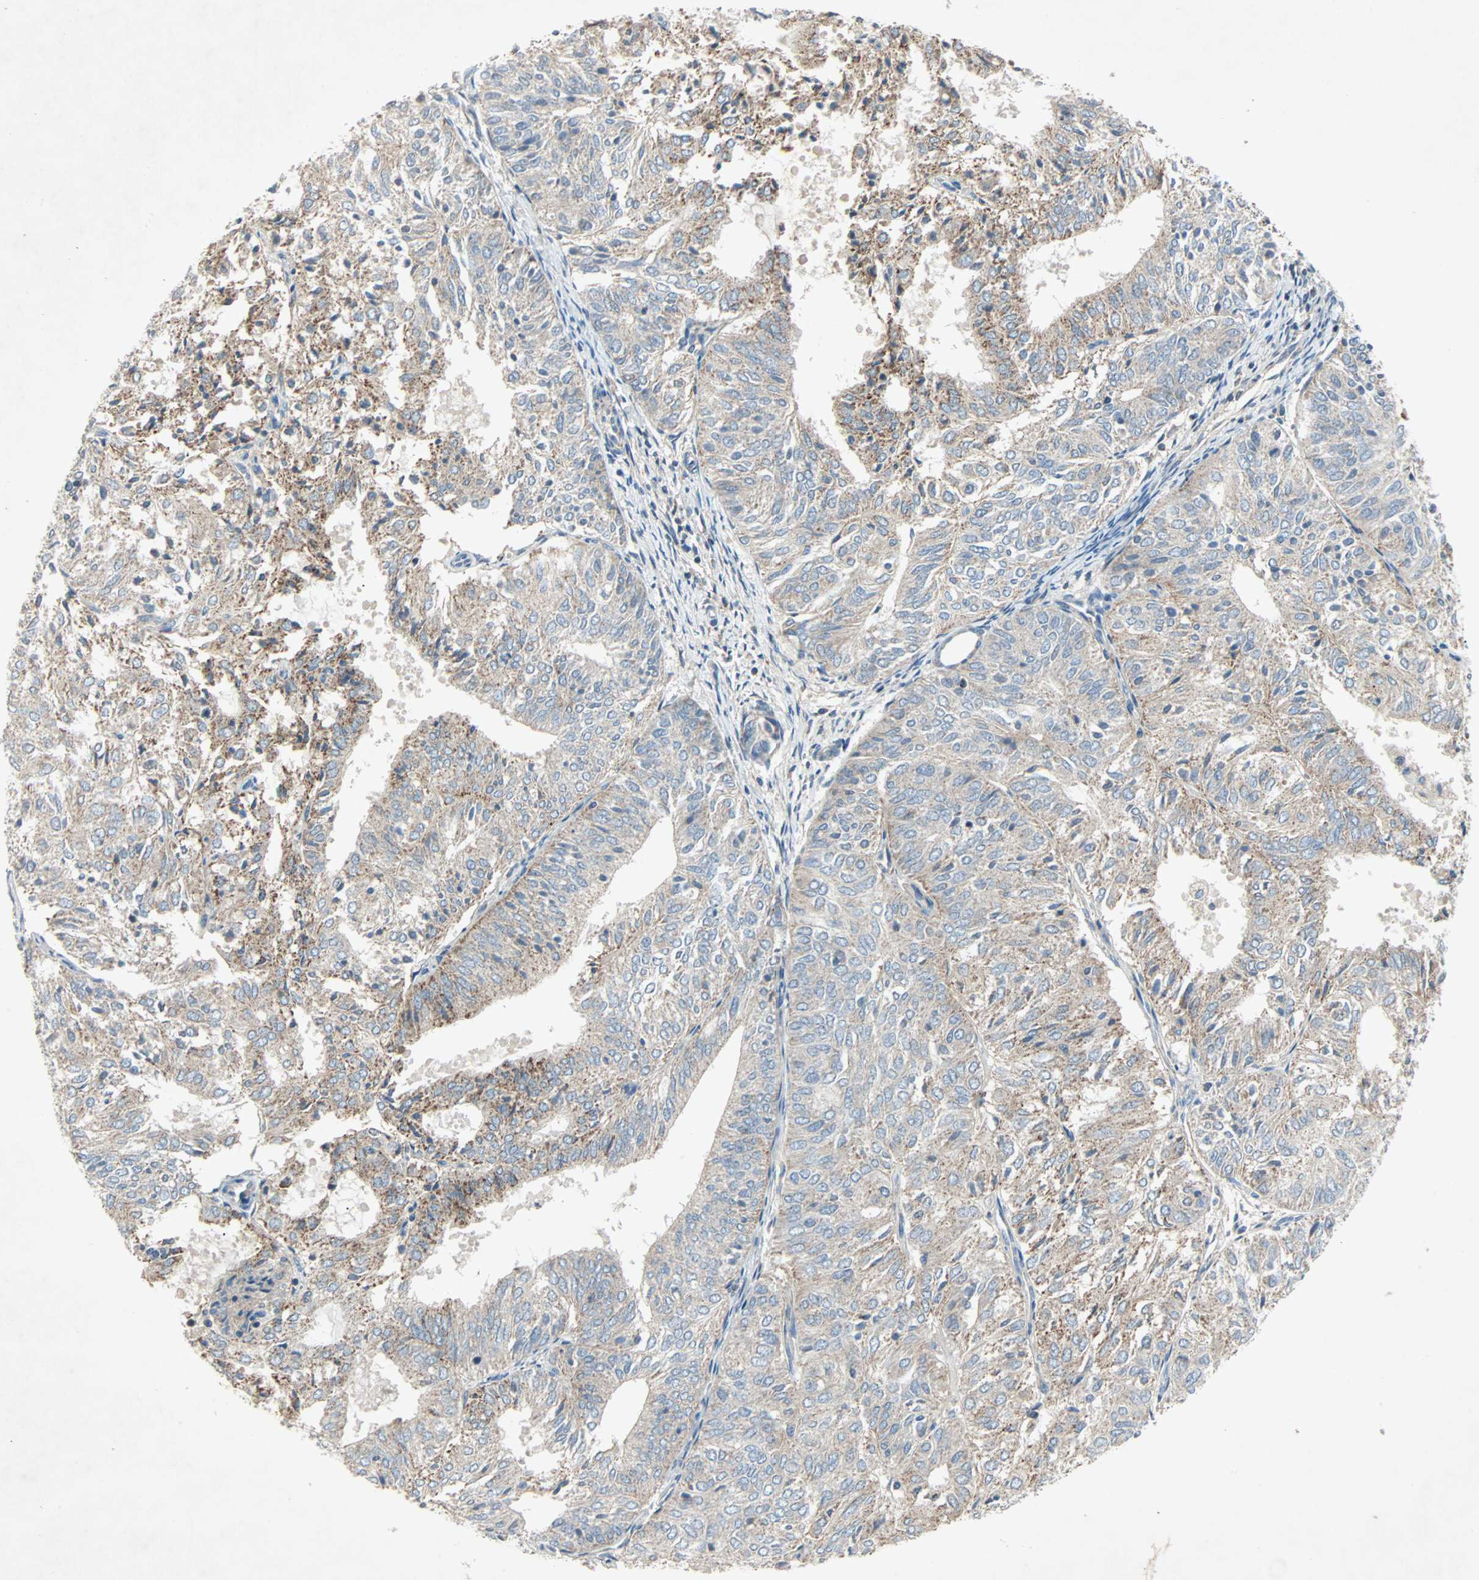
{"staining": {"intensity": "moderate", "quantity": "25%-75%", "location": "cytoplasmic/membranous"}, "tissue": "endometrial cancer", "cell_type": "Tumor cells", "image_type": "cancer", "snomed": [{"axis": "morphology", "description": "Adenocarcinoma, NOS"}, {"axis": "topography", "description": "Uterus"}], "caption": "This image reveals IHC staining of adenocarcinoma (endometrial), with medium moderate cytoplasmic/membranous expression in about 25%-75% of tumor cells.", "gene": "XYLT1", "patient": {"sex": "female", "age": 60}}